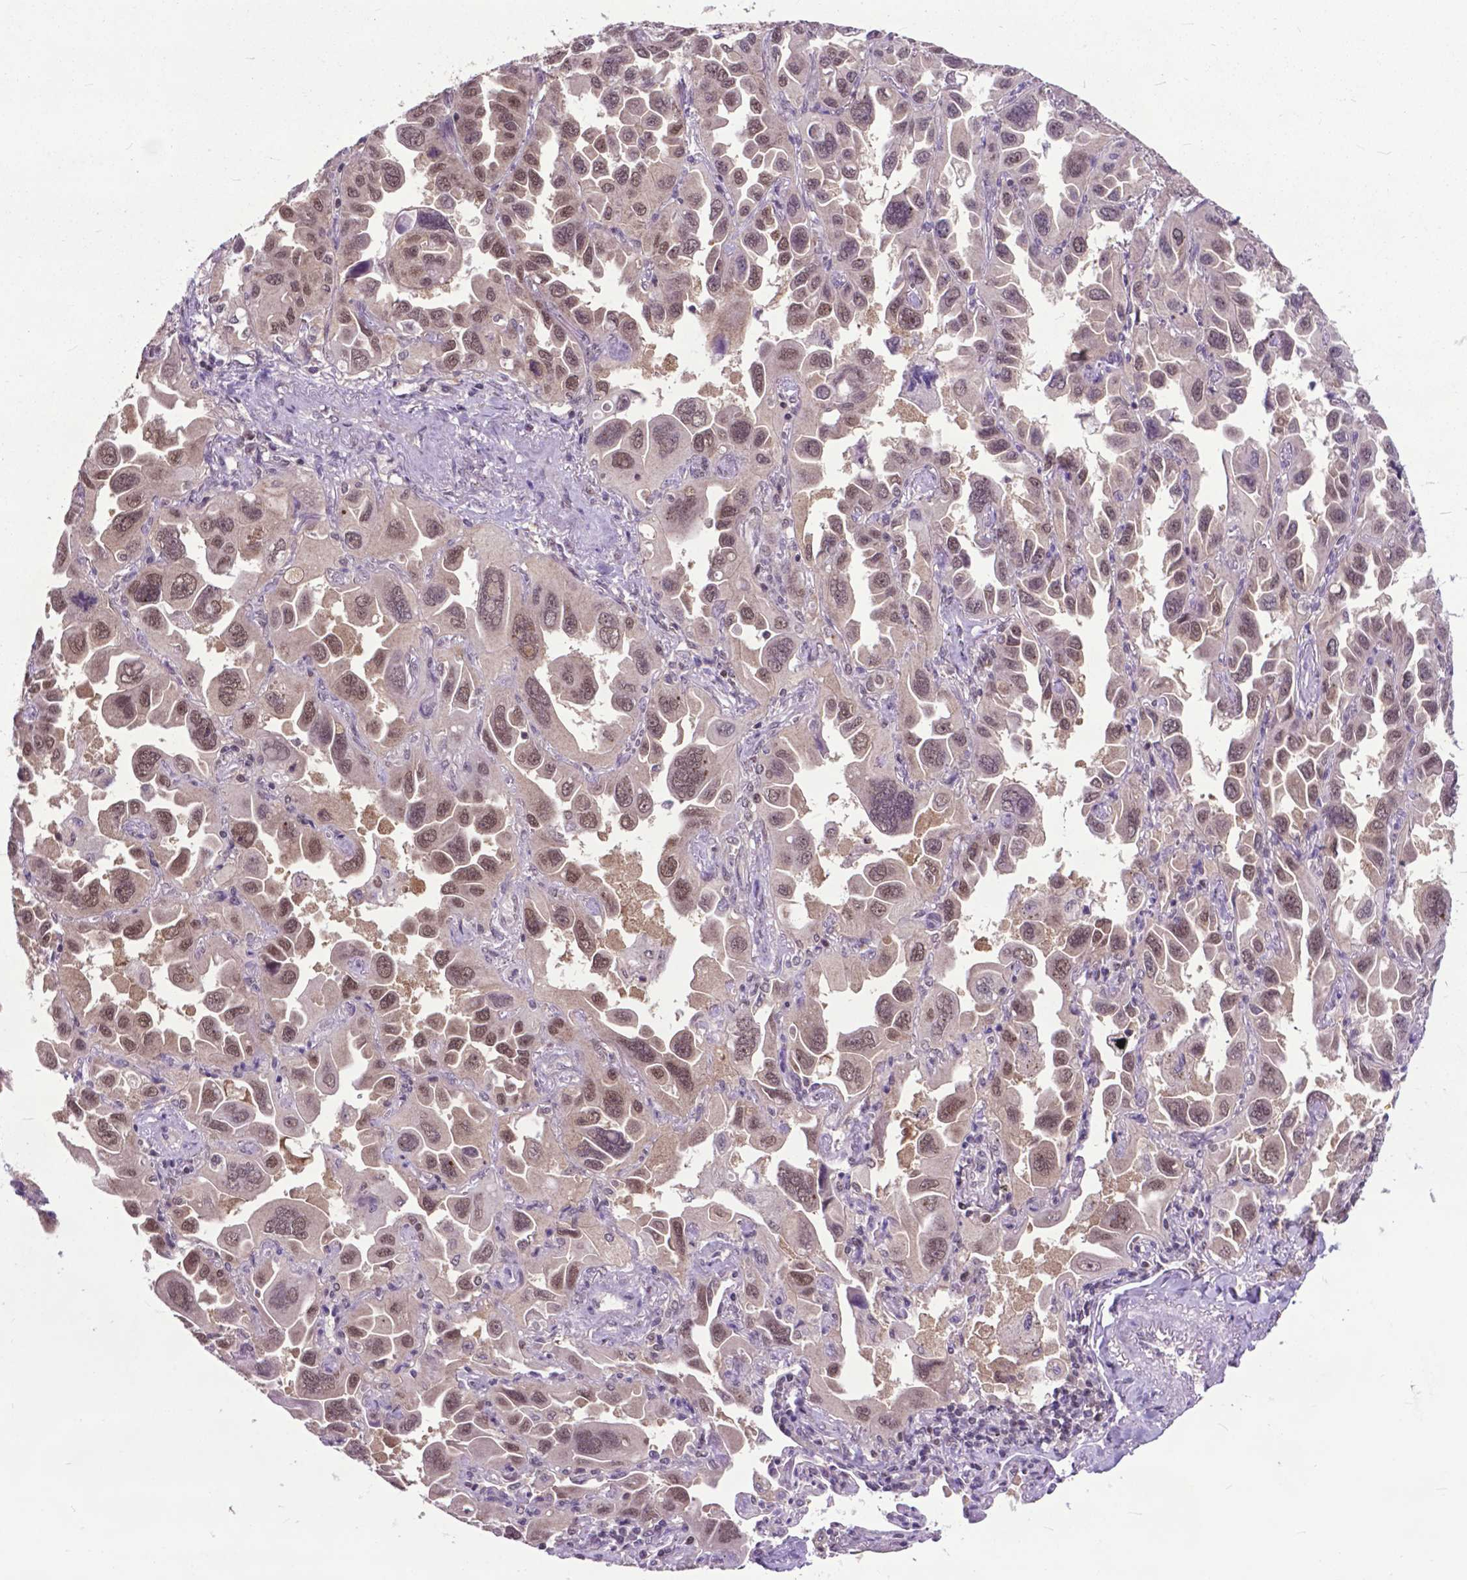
{"staining": {"intensity": "moderate", "quantity": ">75%", "location": "nuclear"}, "tissue": "lung cancer", "cell_type": "Tumor cells", "image_type": "cancer", "snomed": [{"axis": "morphology", "description": "Adenocarcinoma, NOS"}, {"axis": "topography", "description": "Lung"}], "caption": "Tumor cells exhibit medium levels of moderate nuclear expression in approximately >75% of cells in human lung adenocarcinoma.", "gene": "FAF1", "patient": {"sex": "male", "age": 64}}